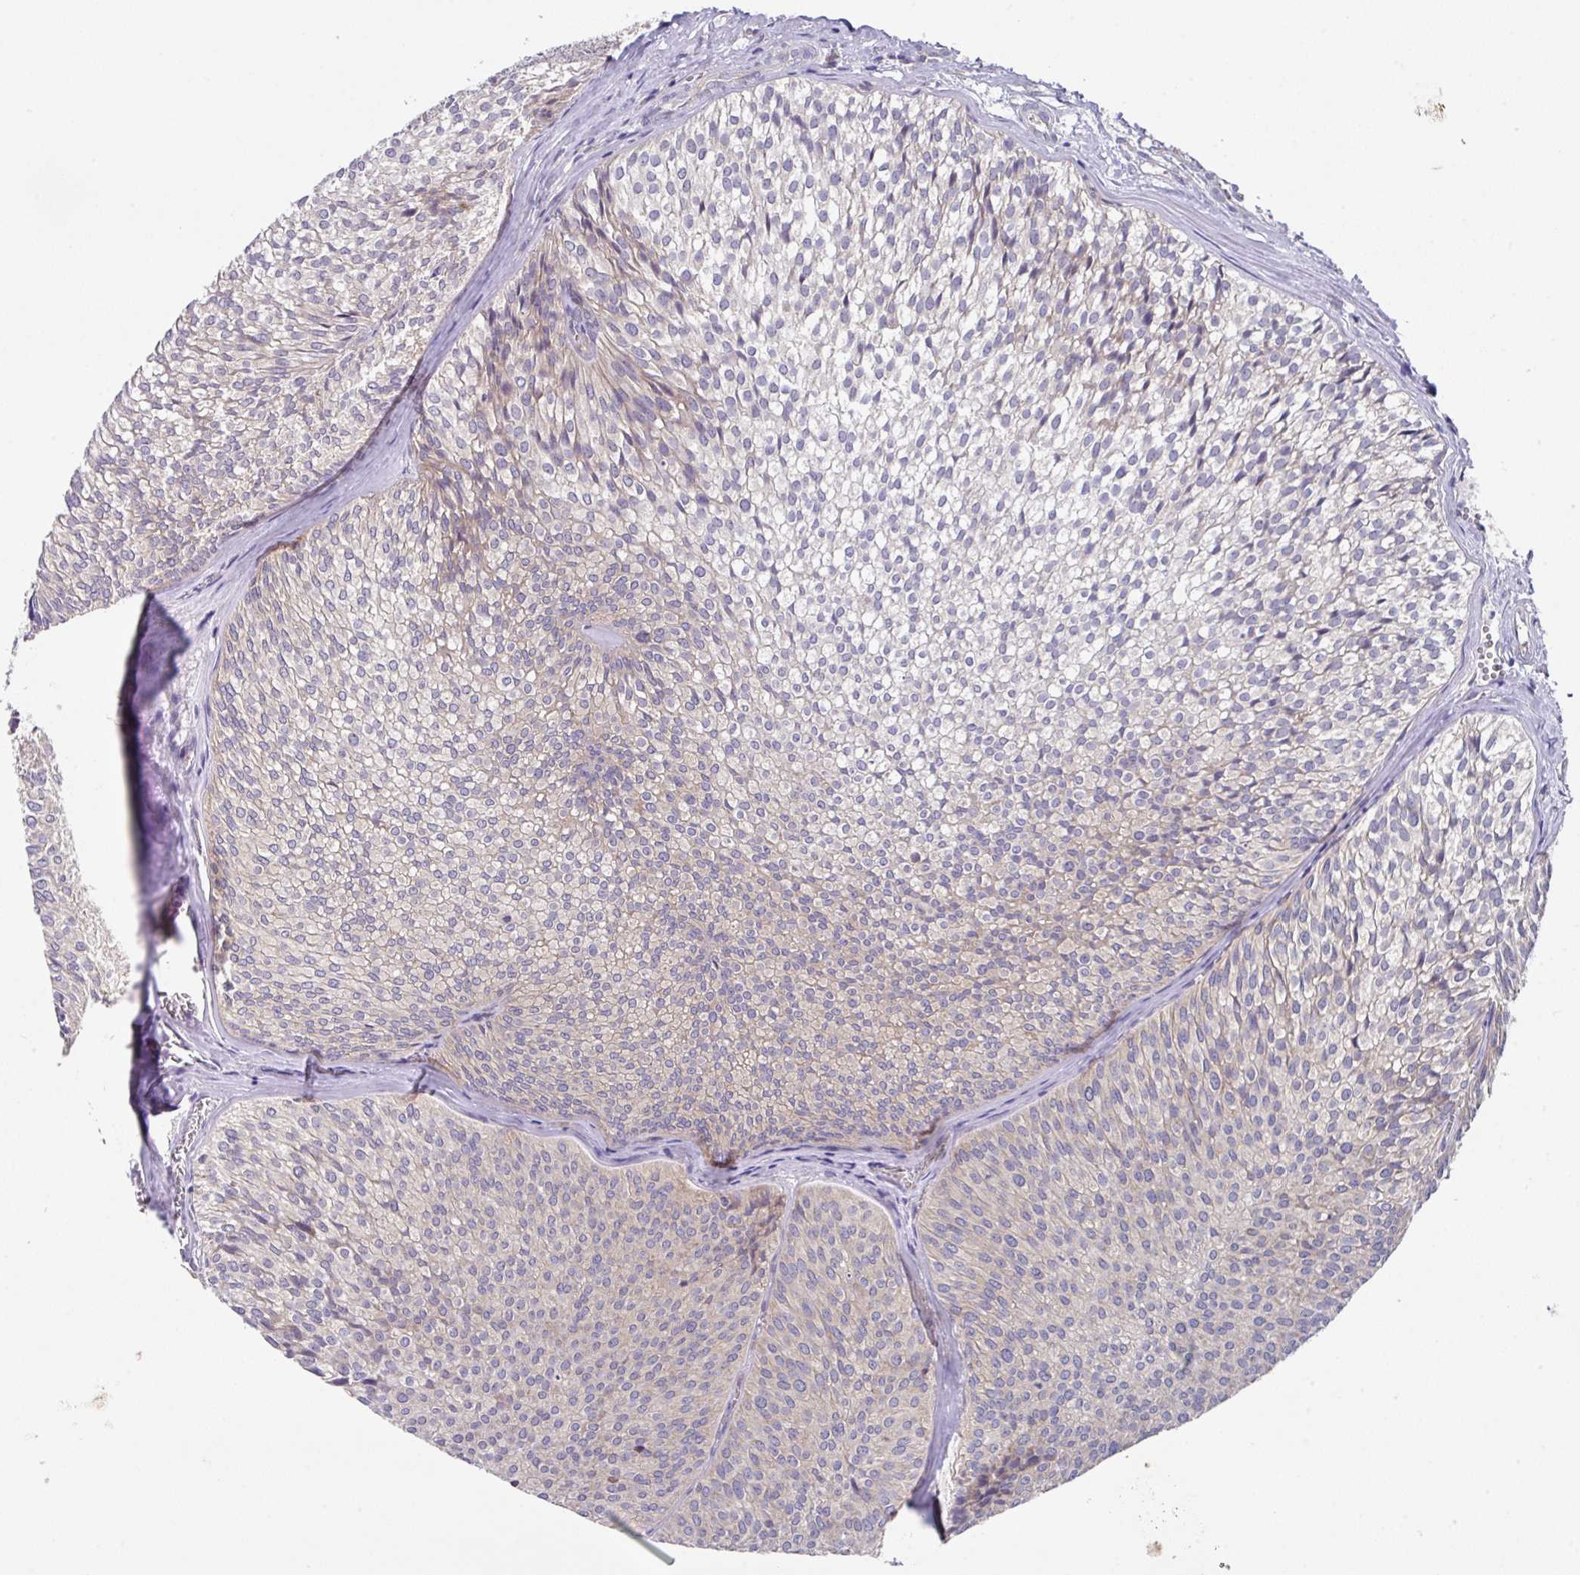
{"staining": {"intensity": "weak", "quantity": "<25%", "location": "cytoplasmic/membranous"}, "tissue": "urothelial cancer", "cell_type": "Tumor cells", "image_type": "cancer", "snomed": [{"axis": "morphology", "description": "Urothelial carcinoma, Low grade"}, {"axis": "topography", "description": "Urinary bladder"}], "caption": "There is no significant expression in tumor cells of urothelial cancer.", "gene": "EIF4B", "patient": {"sex": "male", "age": 91}}